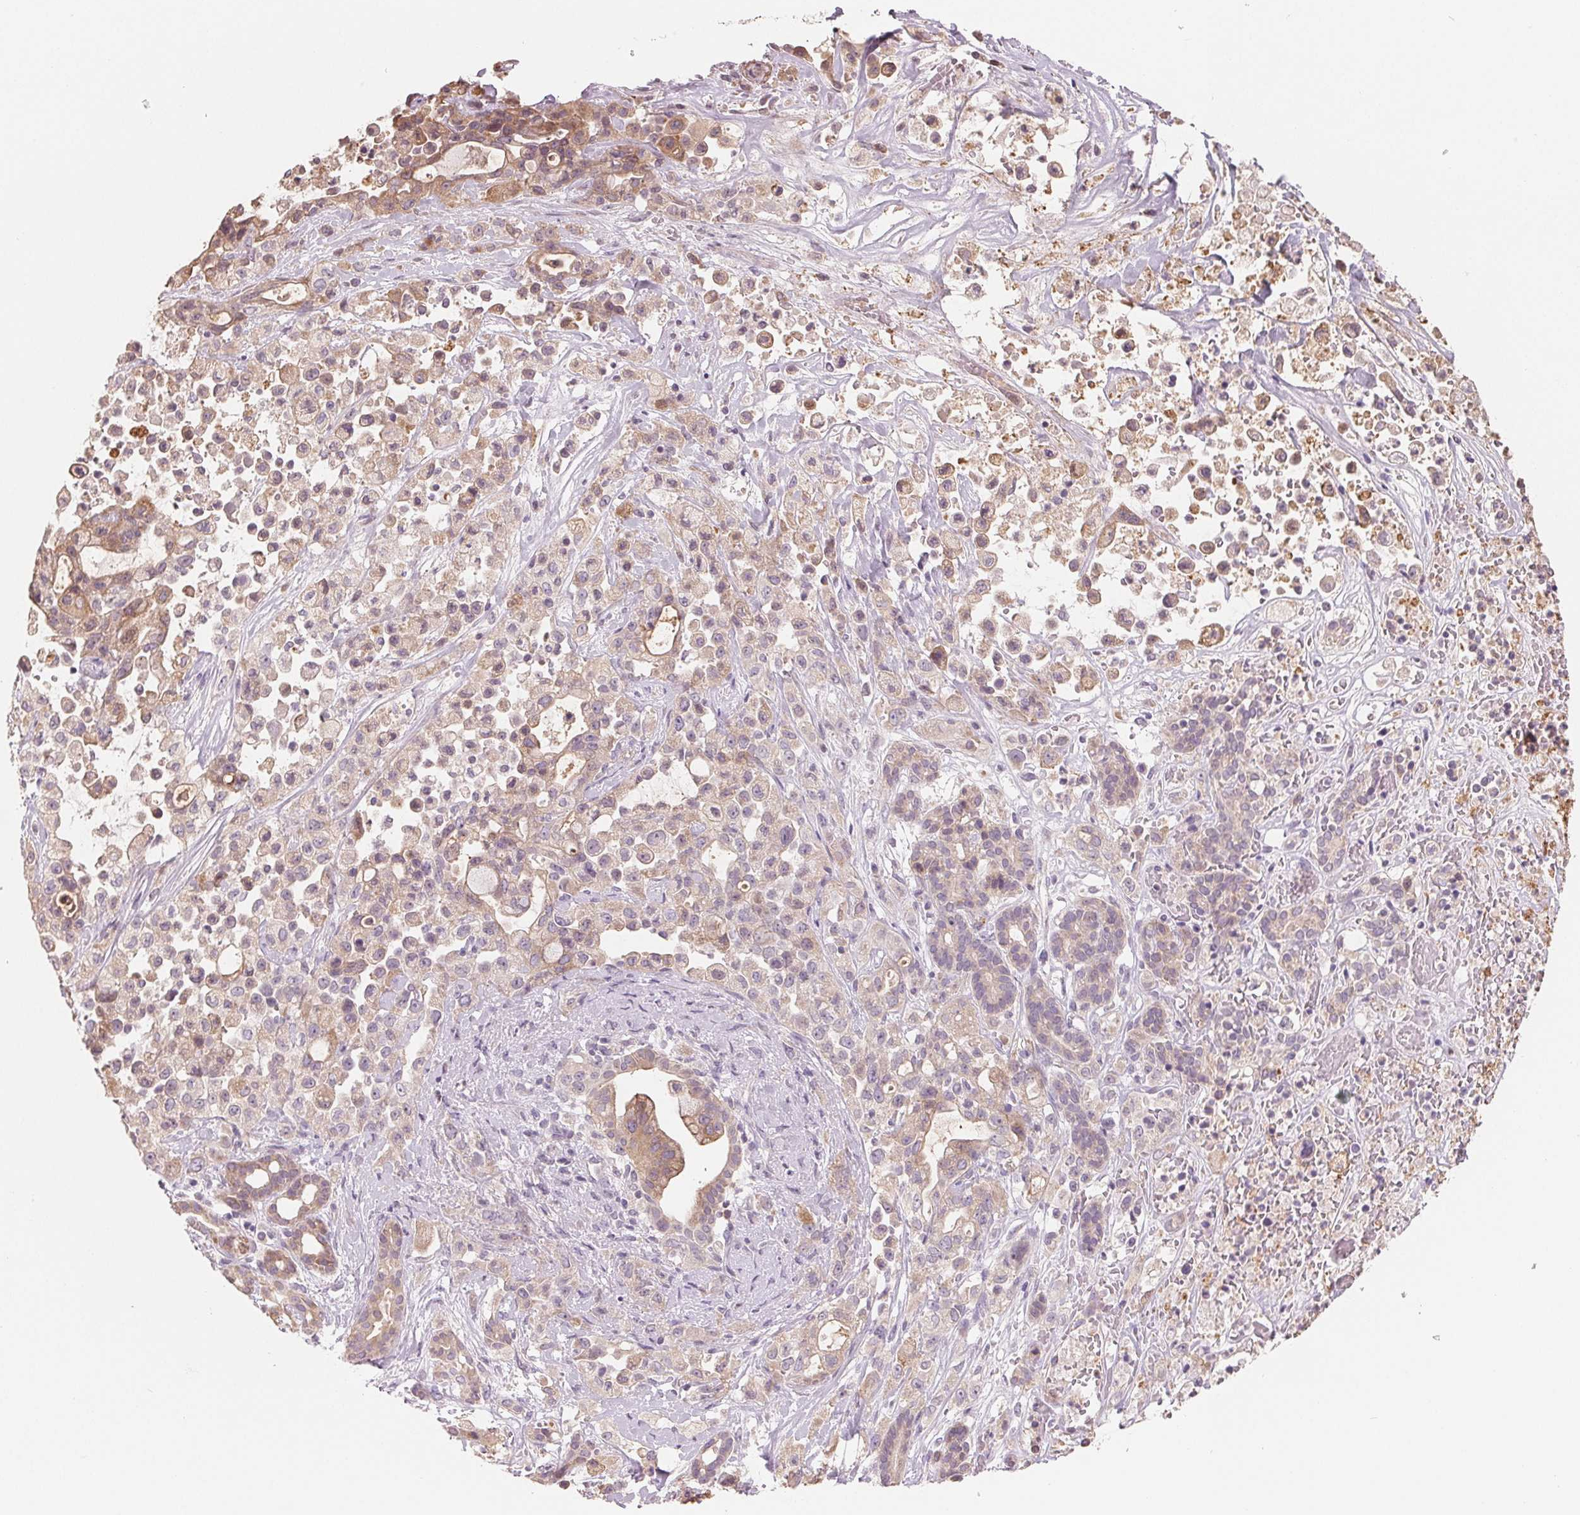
{"staining": {"intensity": "weak", "quantity": "25%-75%", "location": "cytoplasmic/membranous"}, "tissue": "pancreatic cancer", "cell_type": "Tumor cells", "image_type": "cancer", "snomed": [{"axis": "morphology", "description": "Adenocarcinoma, NOS"}, {"axis": "topography", "description": "Pancreas"}], "caption": "Immunohistochemistry of human pancreatic cancer shows low levels of weak cytoplasmic/membranous positivity in about 25%-75% of tumor cells.", "gene": "VTCN1", "patient": {"sex": "male", "age": 44}}